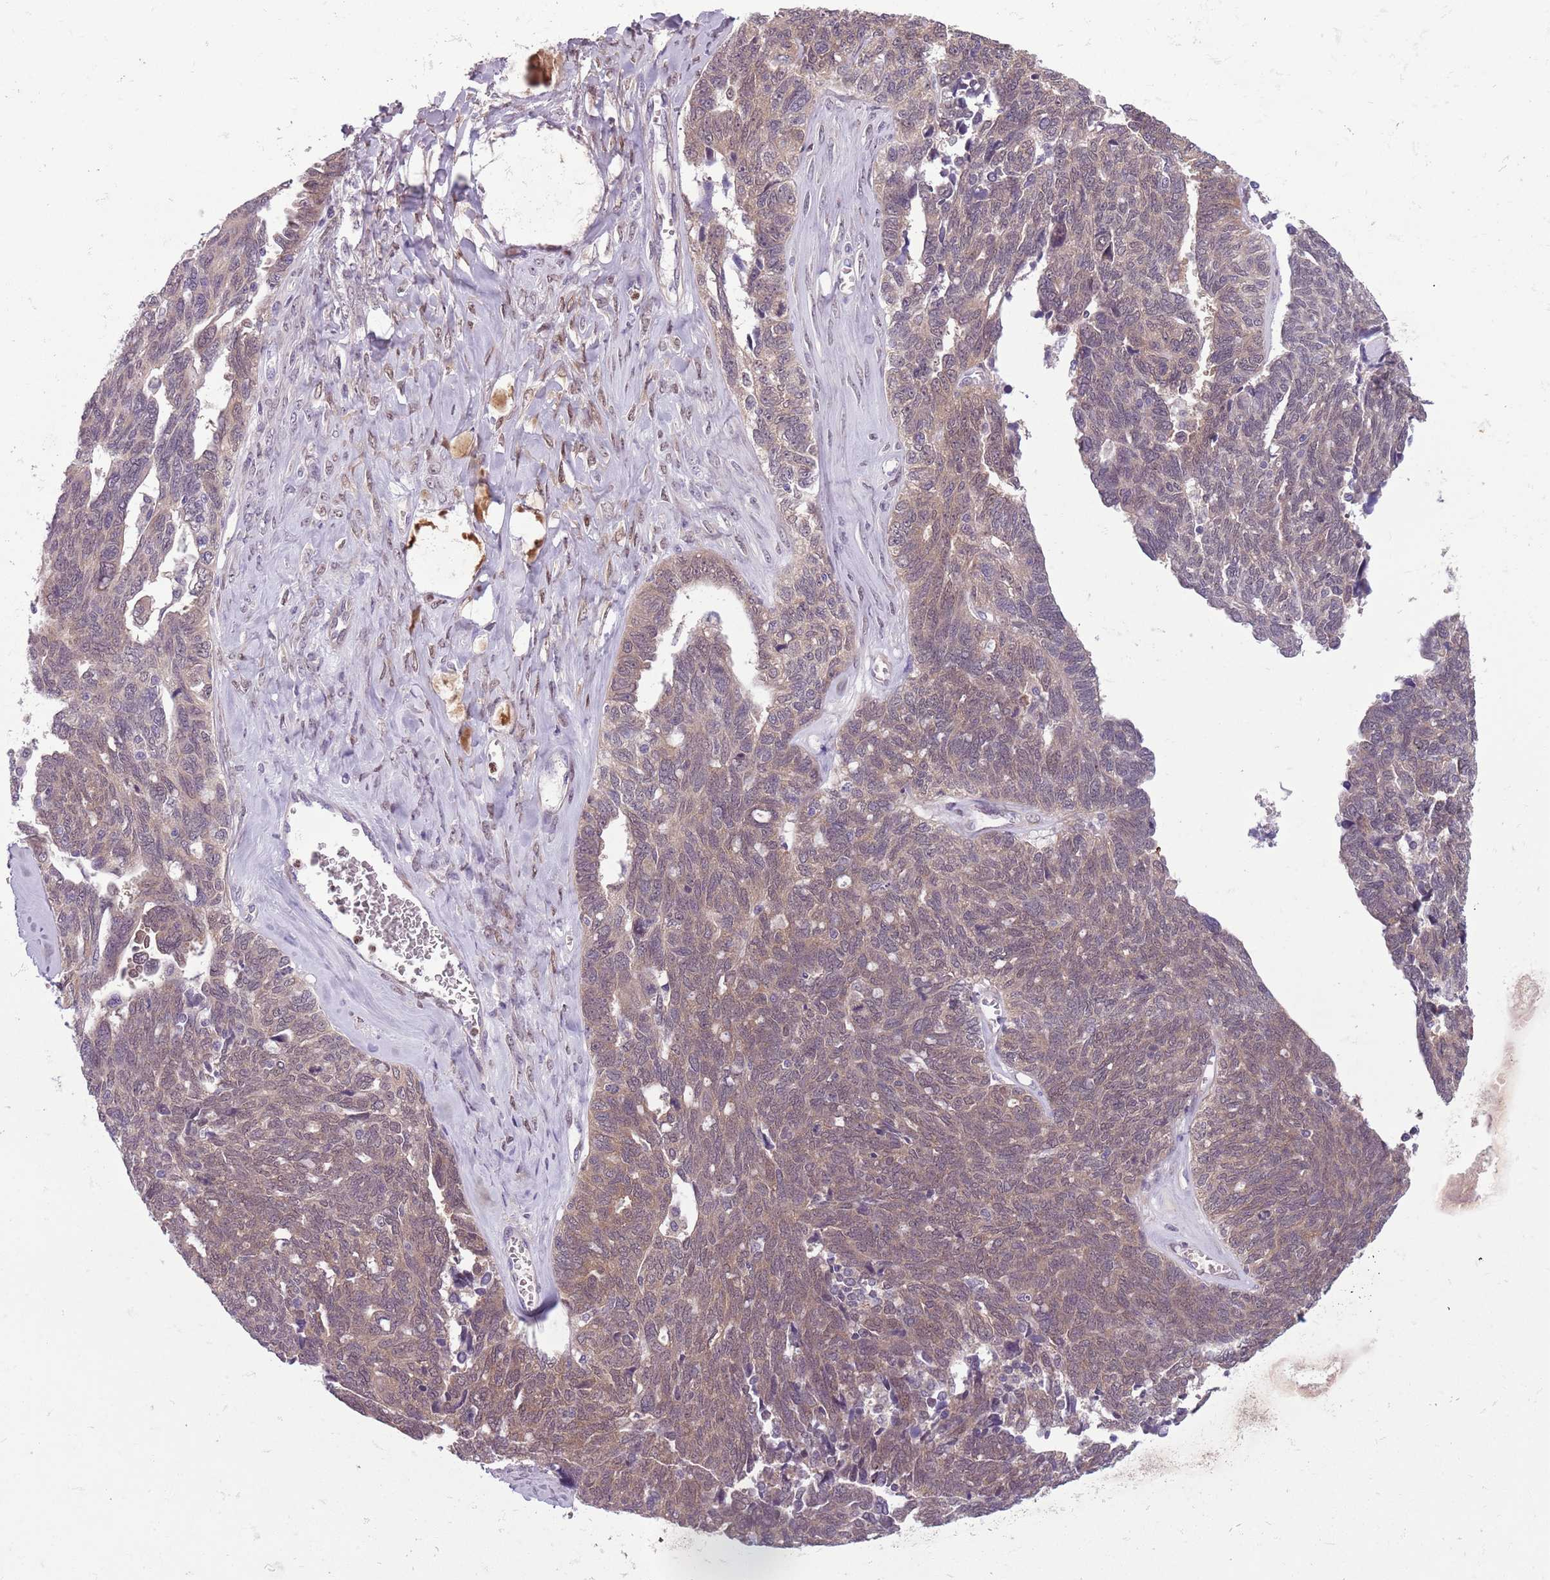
{"staining": {"intensity": "weak", "quantity": "25%-75%", "location": "cytoplasmic/membranous"}, "tissue": "ovarian cancer", "cell_type": "Tumor cells", "image_type": "cancer", "snomed": [{"axis": "morphology", "description": "Cystadenocarcinoma, serous, NOS"}, {"axis": "topography", "description": "Ovary"}], "caption": "A brown stain shows weak cytoplasmic/membranous expression of a protein in ovarian cancer (serous cystadenocarcinoma) tumor cells. The protein is stained brown, and the nuclei are stained in blue (DAB IHC with brightfield microscopy, high magnification).", "gene": "ADCY7", "patient": {"sex": "female", "age": 79}}